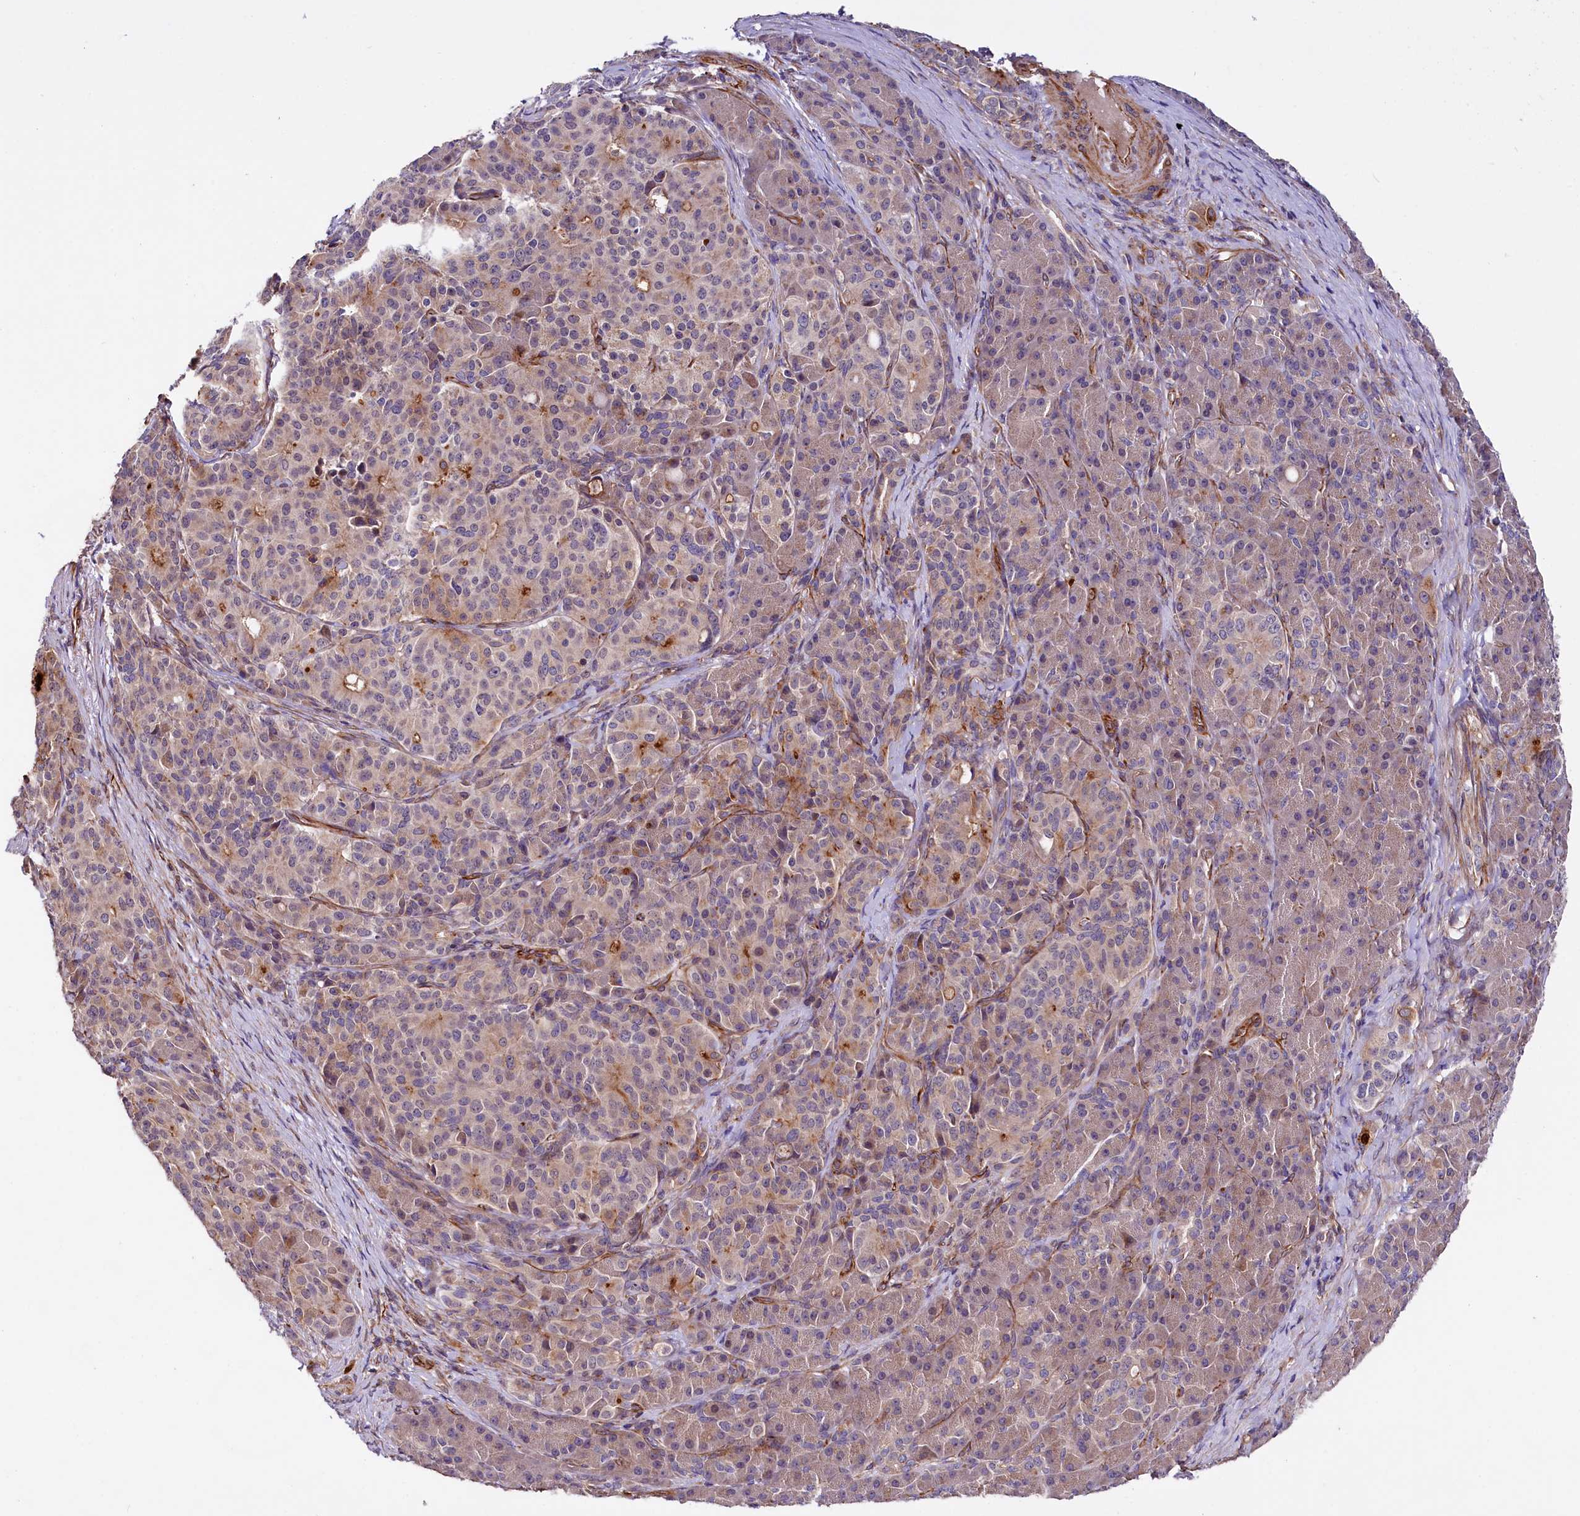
{"staining": {"intensity": "weak", "quantity": "25%-75%", "location": "cytoplasmic/membranous"}, "tissue": "pancreatic cancer", "cell_type": "Tumor cells", "image_type": "cancer", "snomed": [{"axis": "morphology", "description": "Adenocarcinoma, NOS"}, {"axis": "topography", "description": "Pancreas"}], "caption": "A micrograph of pancreatic cancer stained for a protein exhibits weak cytoplasmic/membranous brown staining in tumor cells.", "gene": "TTC12", "patient": {"sex": "female", "age": 74}}